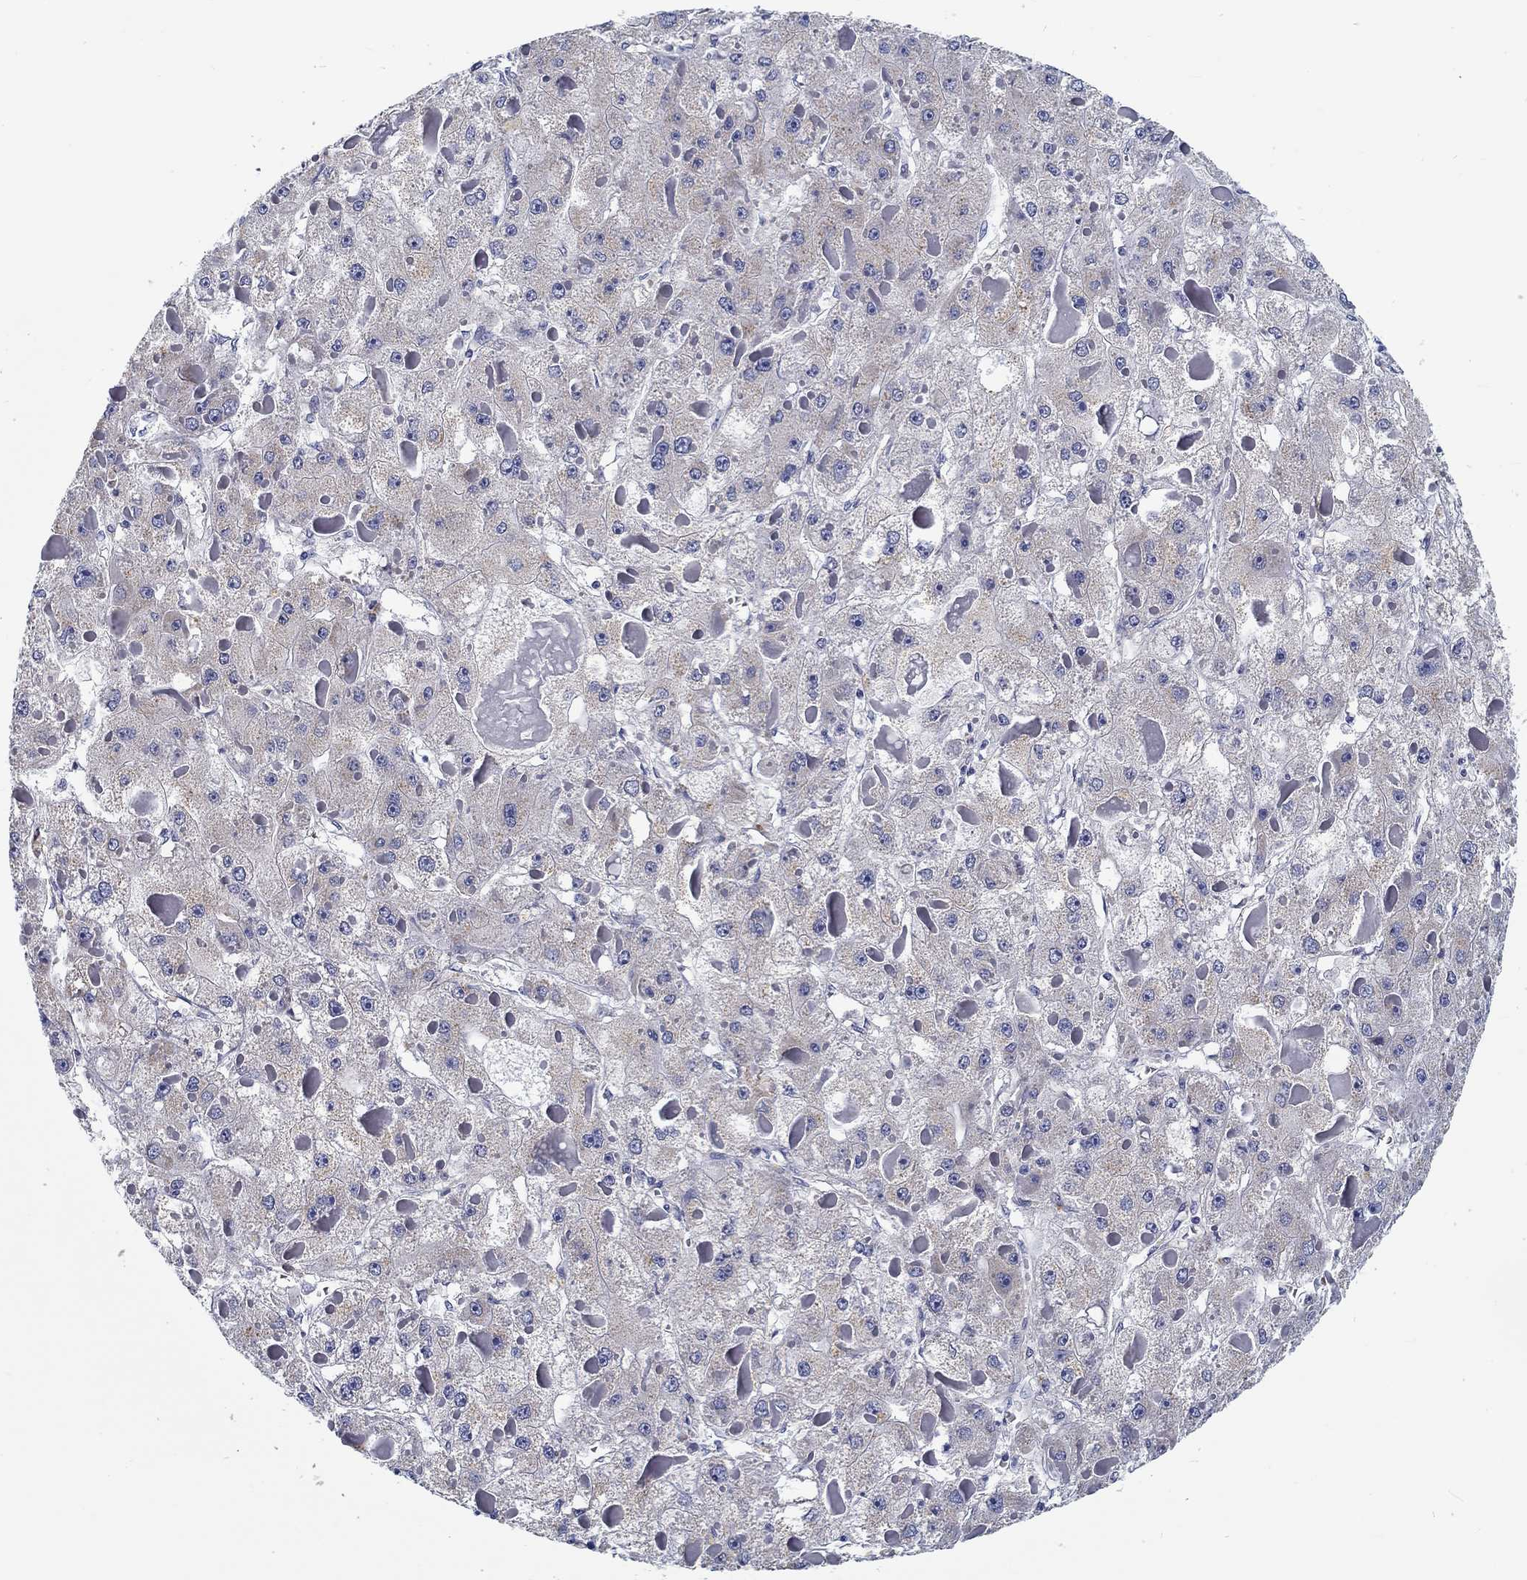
{"staining": {"intensity": "negative", "quantity": "none", "location": "none"}, "tissue": "liver cancer", "cell_type": "Tumor cells", "image_type": "cancer", "snomed": [{"axis": "morphology", "description": "Carcinoma, Hepatocellular, NOS"}, {"axis": "topography", "description": "Liver"}], "caption": "An image of liver cancer stained for a protein demonstrates no brown staining in tumor cells.", "gene": "MYBPC1", "patient": {"sex": "female", "age": 73}}